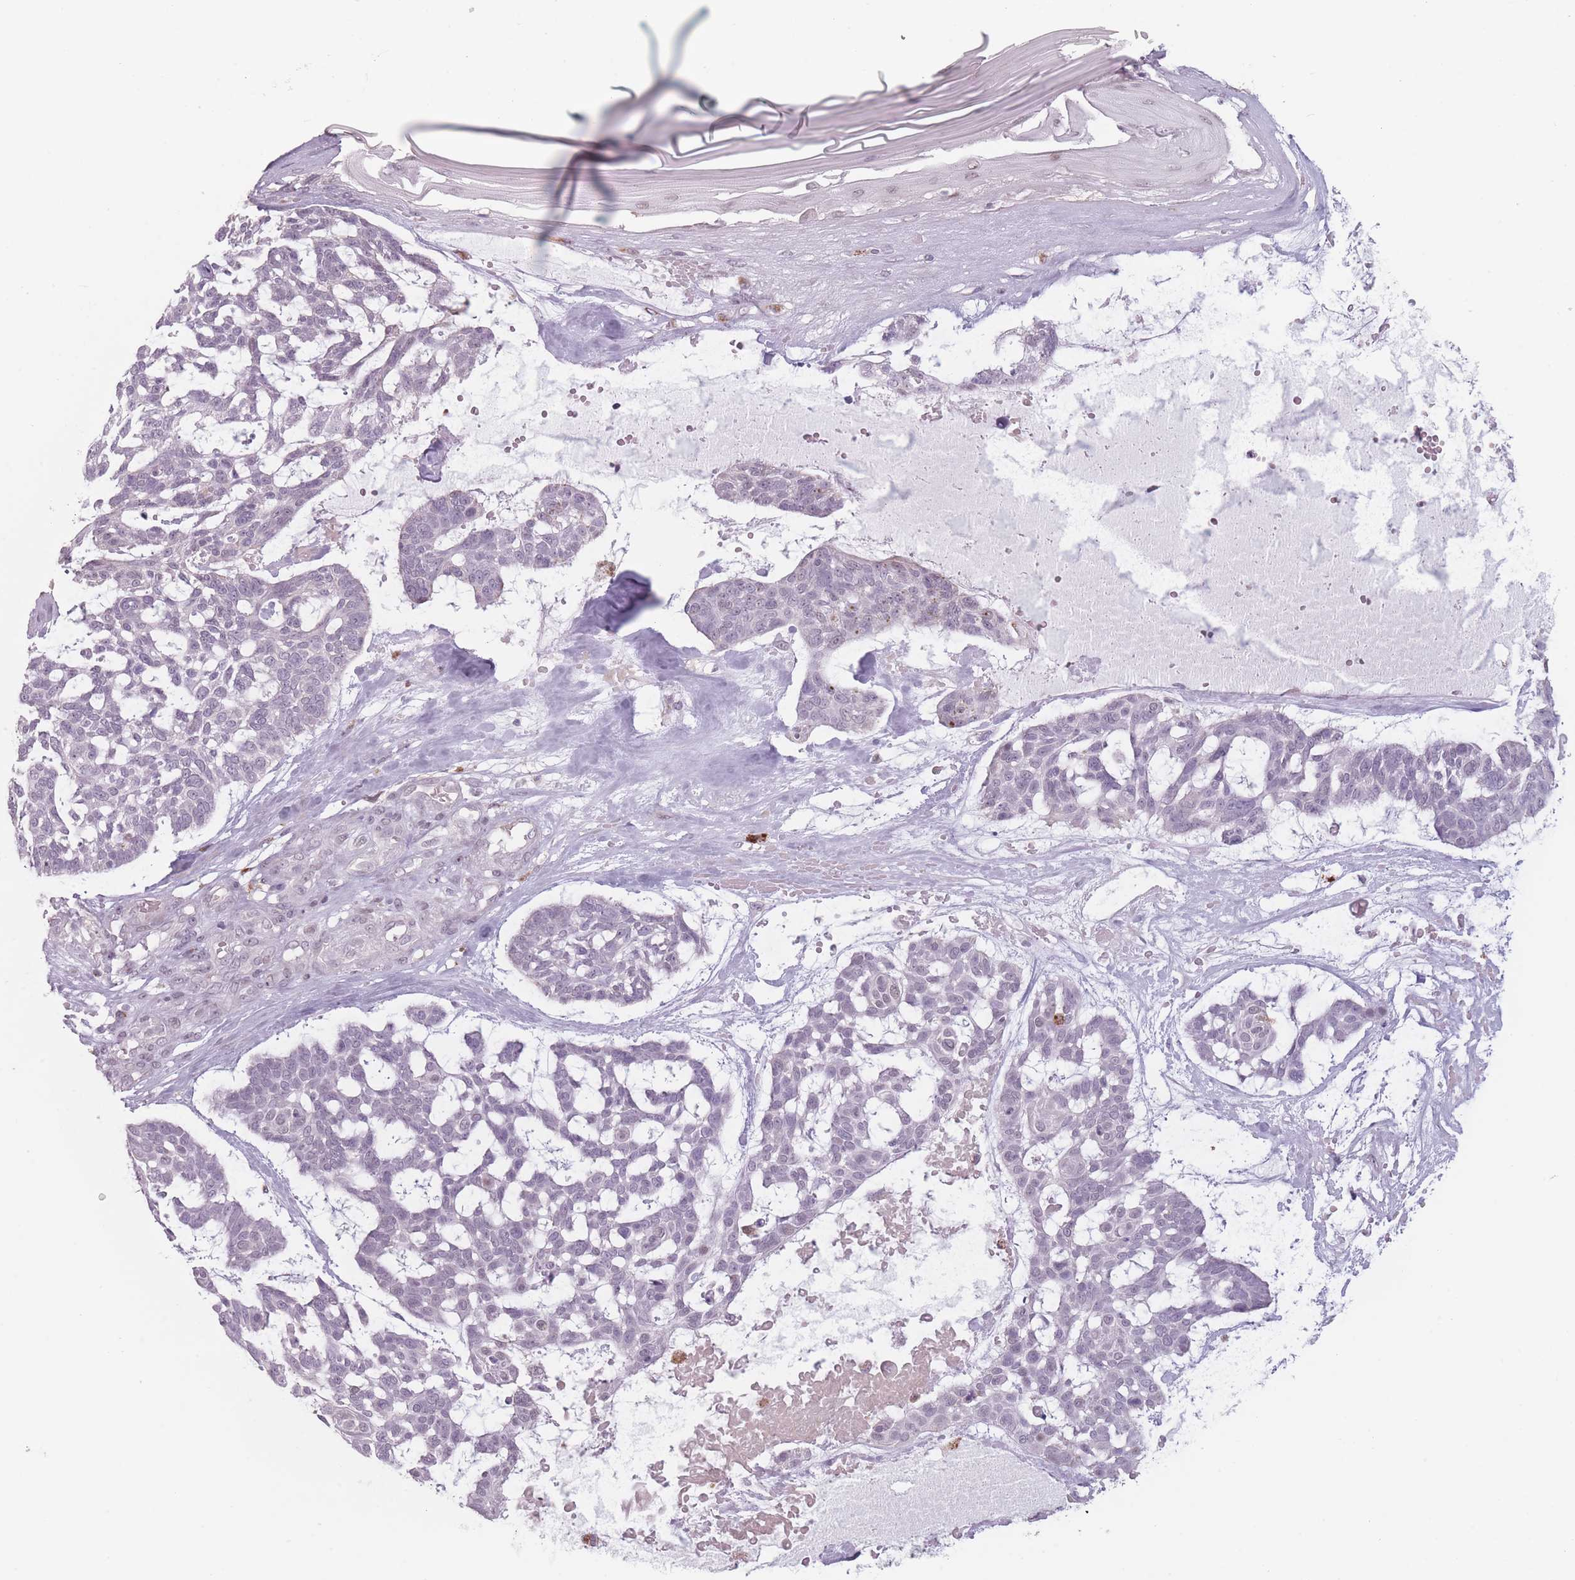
{"staining": {"intensity": "negative", "quantity": "none", "location": "none"}, "tissue": "skin cancer", "cell_type": "Tumor cells", "image_type": "cancer", "snomed": [{"axis": "morphology", "description": "Basal cell carcinoma"}, {"axis": "topography", "description": "Skin"}], "caption": "DAB (3,3'-diaminobenzidine) immunohistochemical staining of human skin cancer (basal cell carcinoma) displays no significant positivity in tumor cells.", "gene": "OR10C1", "patient": {"sex": "male", "age": 88}}